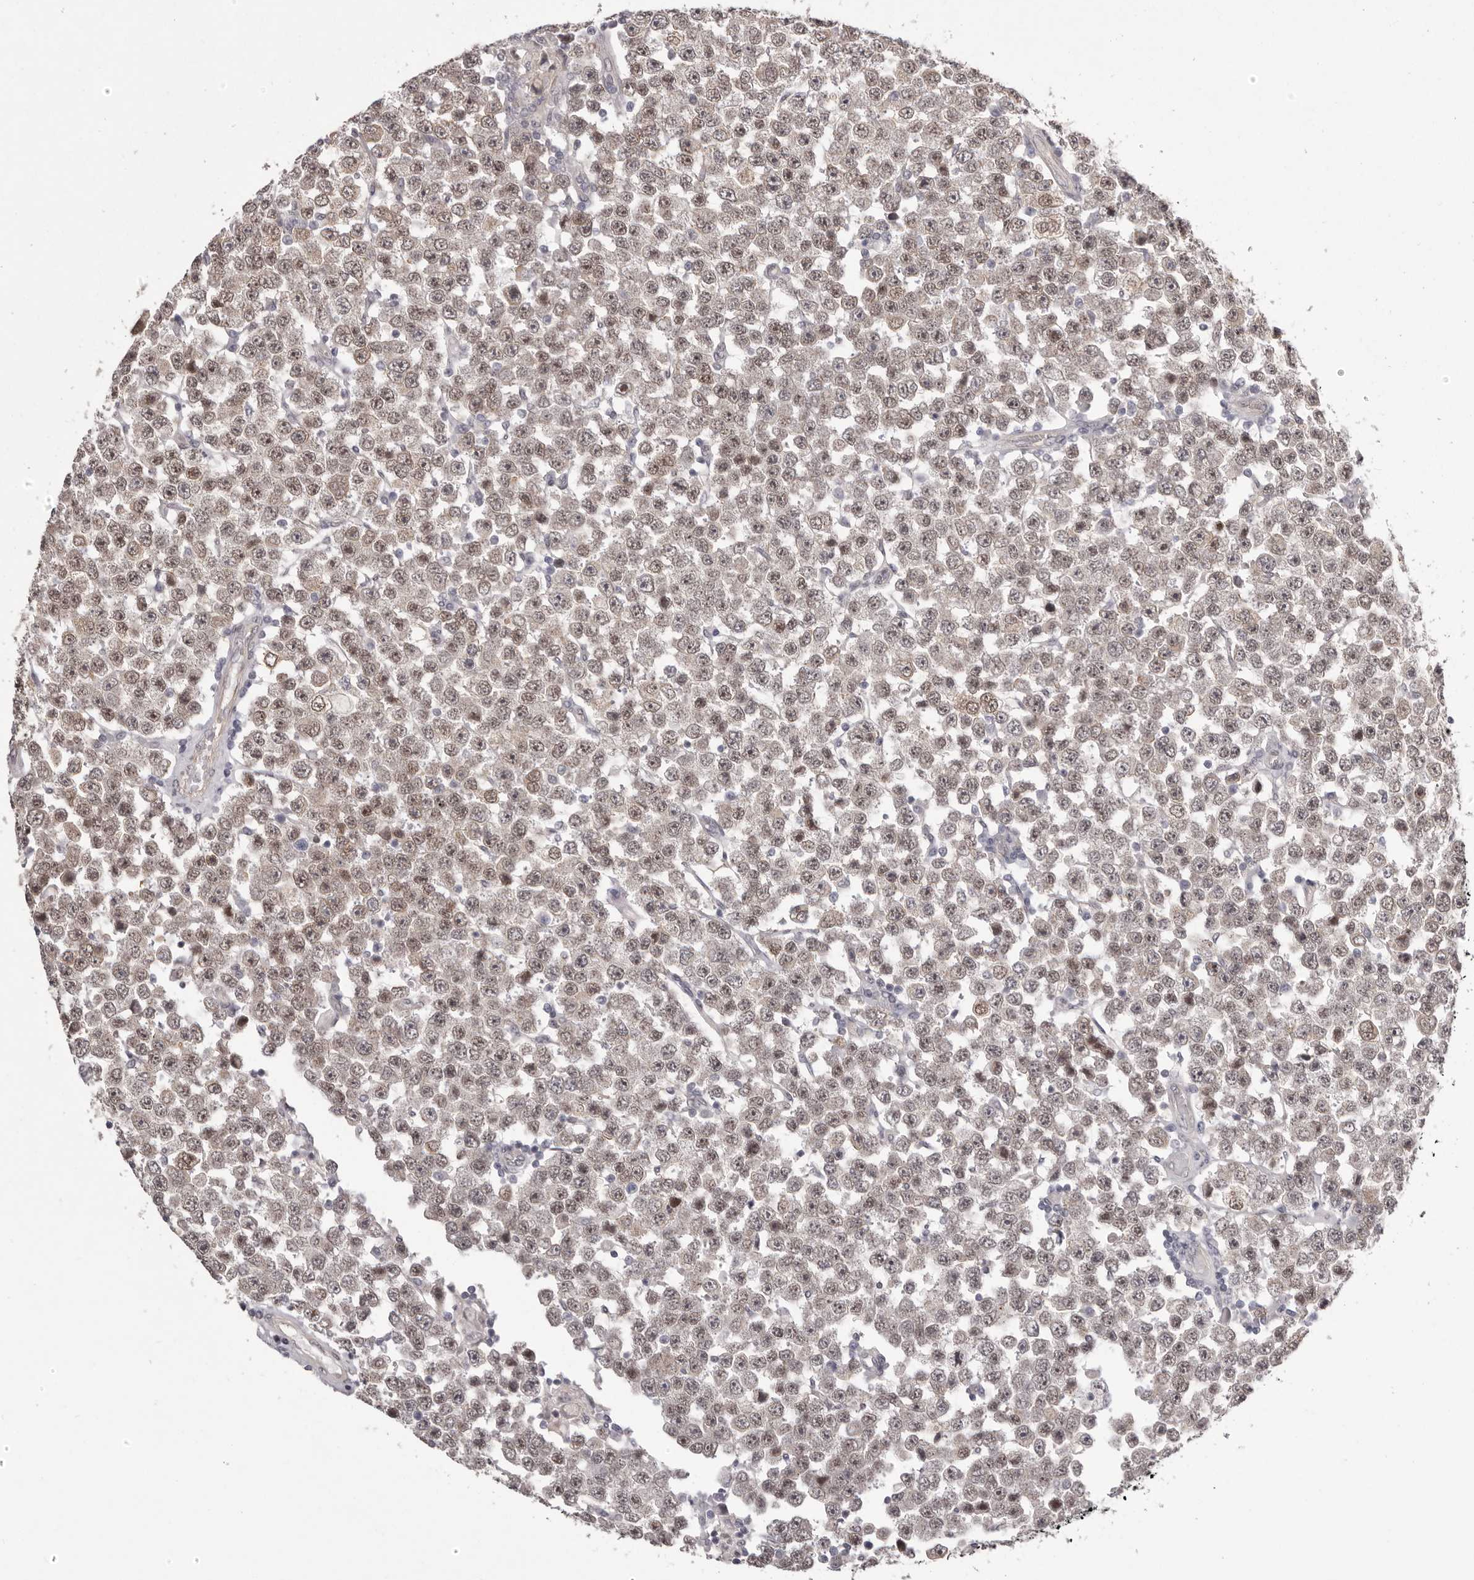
{"staining": {"intensity": "moderate", "quantity": ">75%", "location": "cytoplasmic/membranous,nuclear"}, "tissue": "testis cancer", "cell_type": "Tumor cells", "image_type": "cancer", "snomed": [{"axis": "morphology", "description": "Seminoma, NOS"}, {"axis": "topography", "description": "Testis"}], "caption": "DAB immunohistochemical staining of testis cancer (seminoma) shows moderate cytoplasmic/membranous and nuclear protein positivity in about >75% of tumor cells.", "gene": "RNF2", "patient": {"sex": "male", "age": 28}}